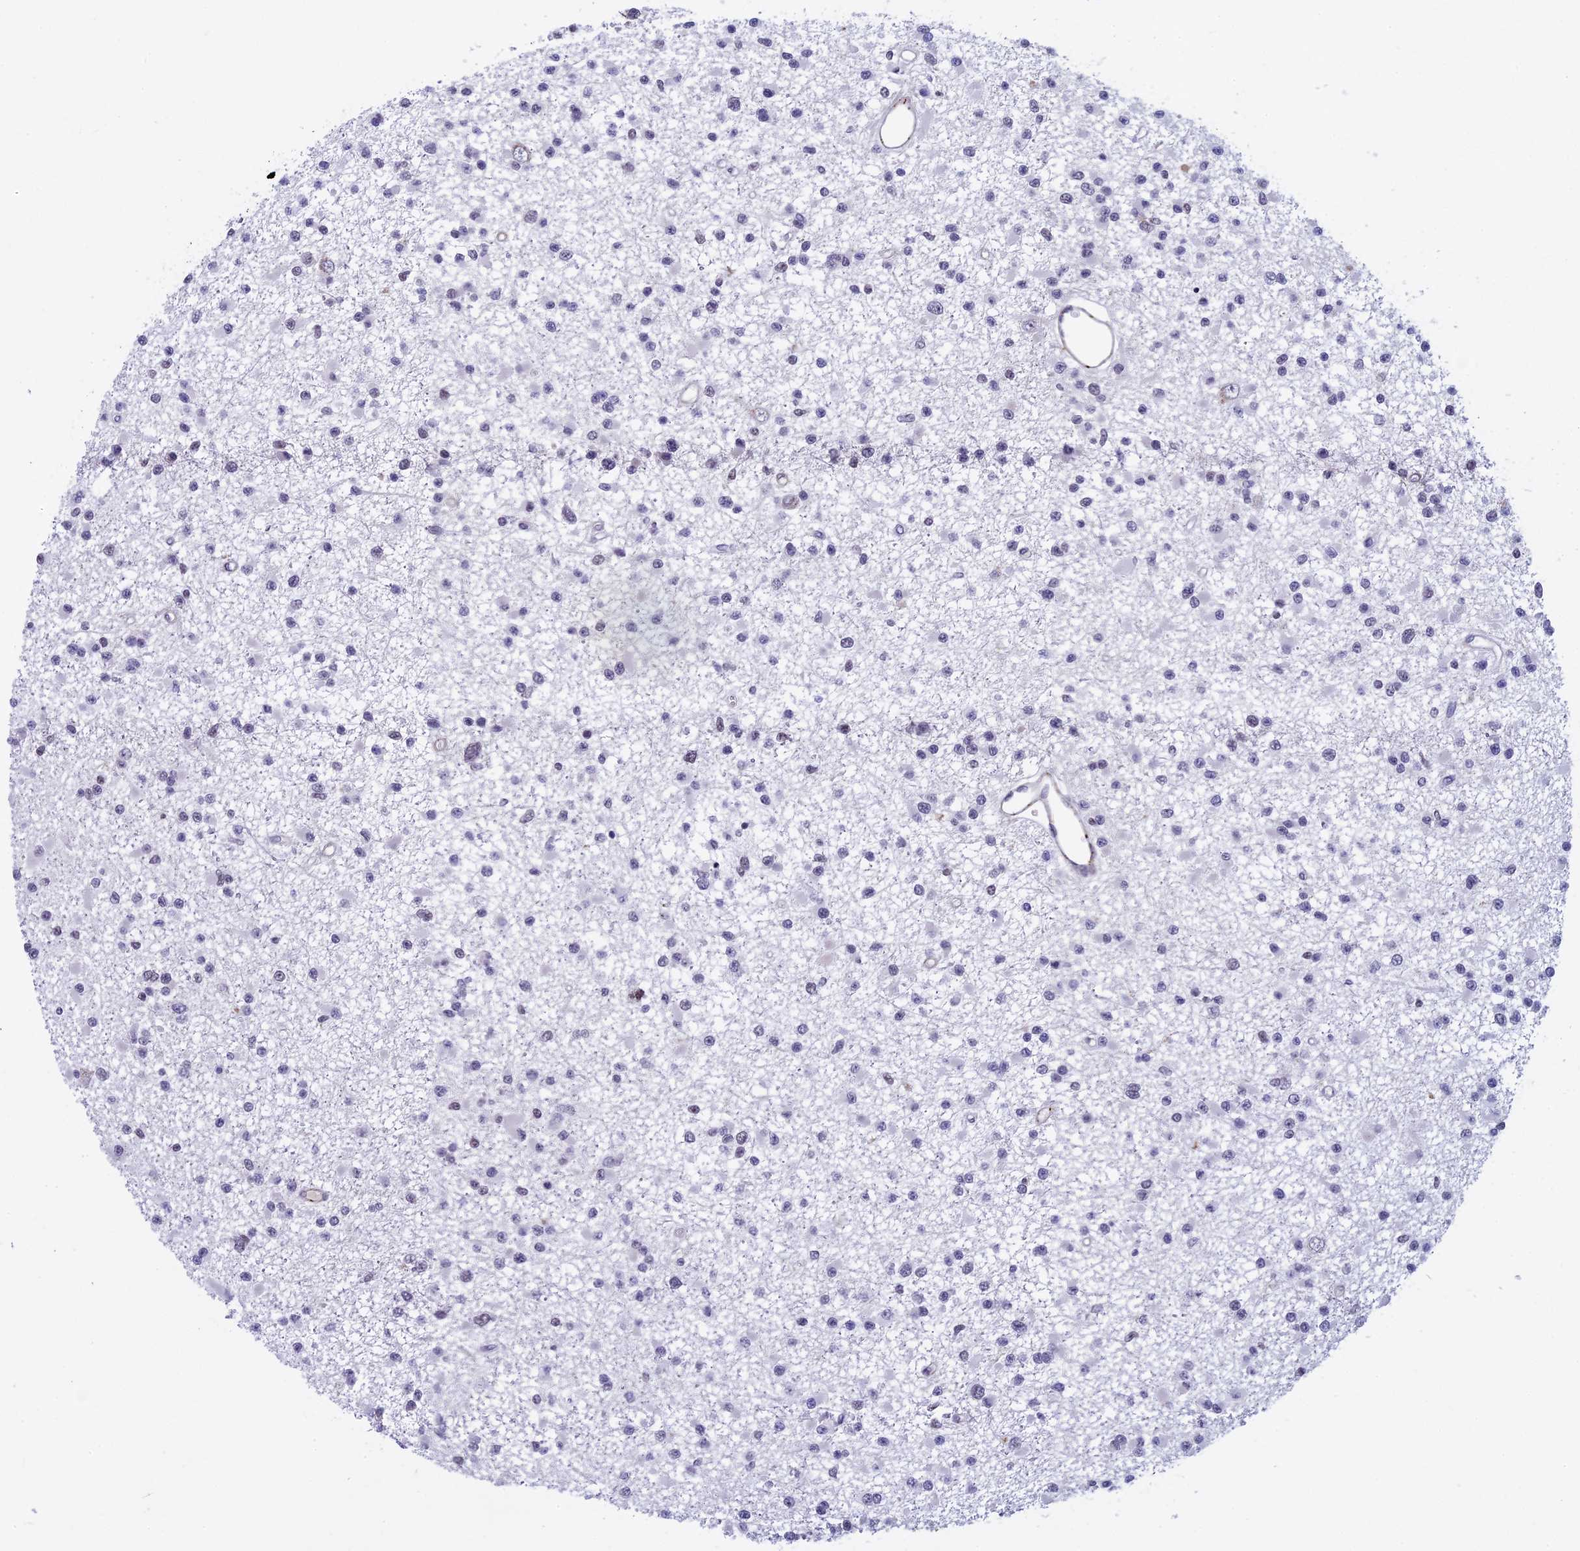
{"staining": {"intensity": "negative", "quantity": "none", "location": "none"}, "tissue": "glioma", "cell_type": "Tumor cells", "image_type": "cancer", "snomed": [{"axis": "morphology", "description": "Glioma, malignant, Low grade"}, {"axis": "topography", "description": "Brain"}], "caption": "Micrograph shows no protein staining in tumor cells of malignant low-grade glioma tissue.", "gene": "NIPBL", "patient": {"sex": "female", "age": 22}}